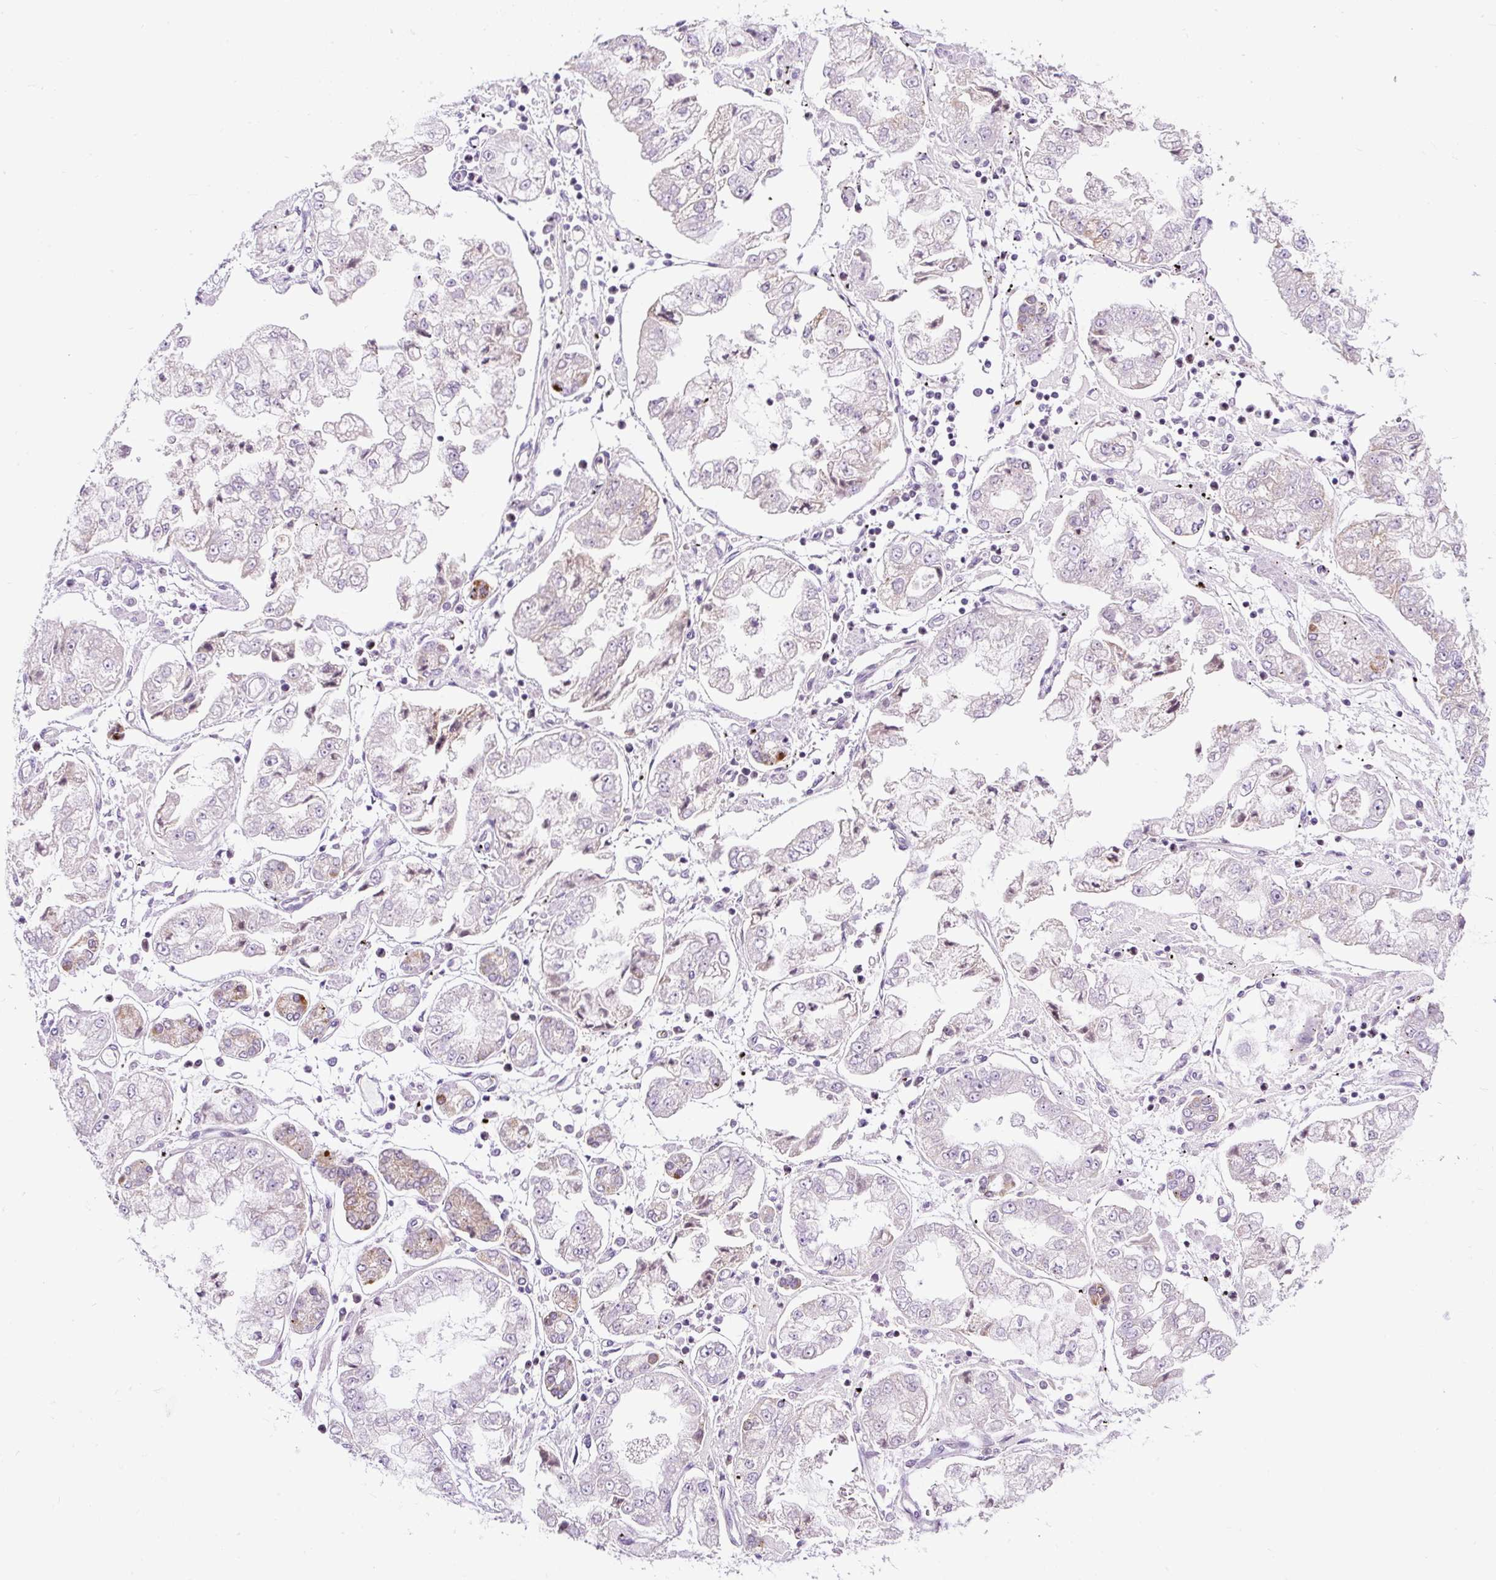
{"staining": {"intensity": "weak", "quantity": "<25%", "location": "cytoplasmic/membranous"}, "tissue": "stomach cancer", "cell_type": "Tumor cells", "image_type": "cancer", "snomed": [{"axis": "morphology", "description": "Adenocarcinoma, NOS"}, {"axis": "topography", "description": "Stomach"}], "caption": "Tumor cells are negative for protein expression in human stomach cancer (adenocarcinoma). (IHC, brightfield microscopy, high magnification).", "gene": "FMC1", "patient": {"sex": "male", "age": 76}}